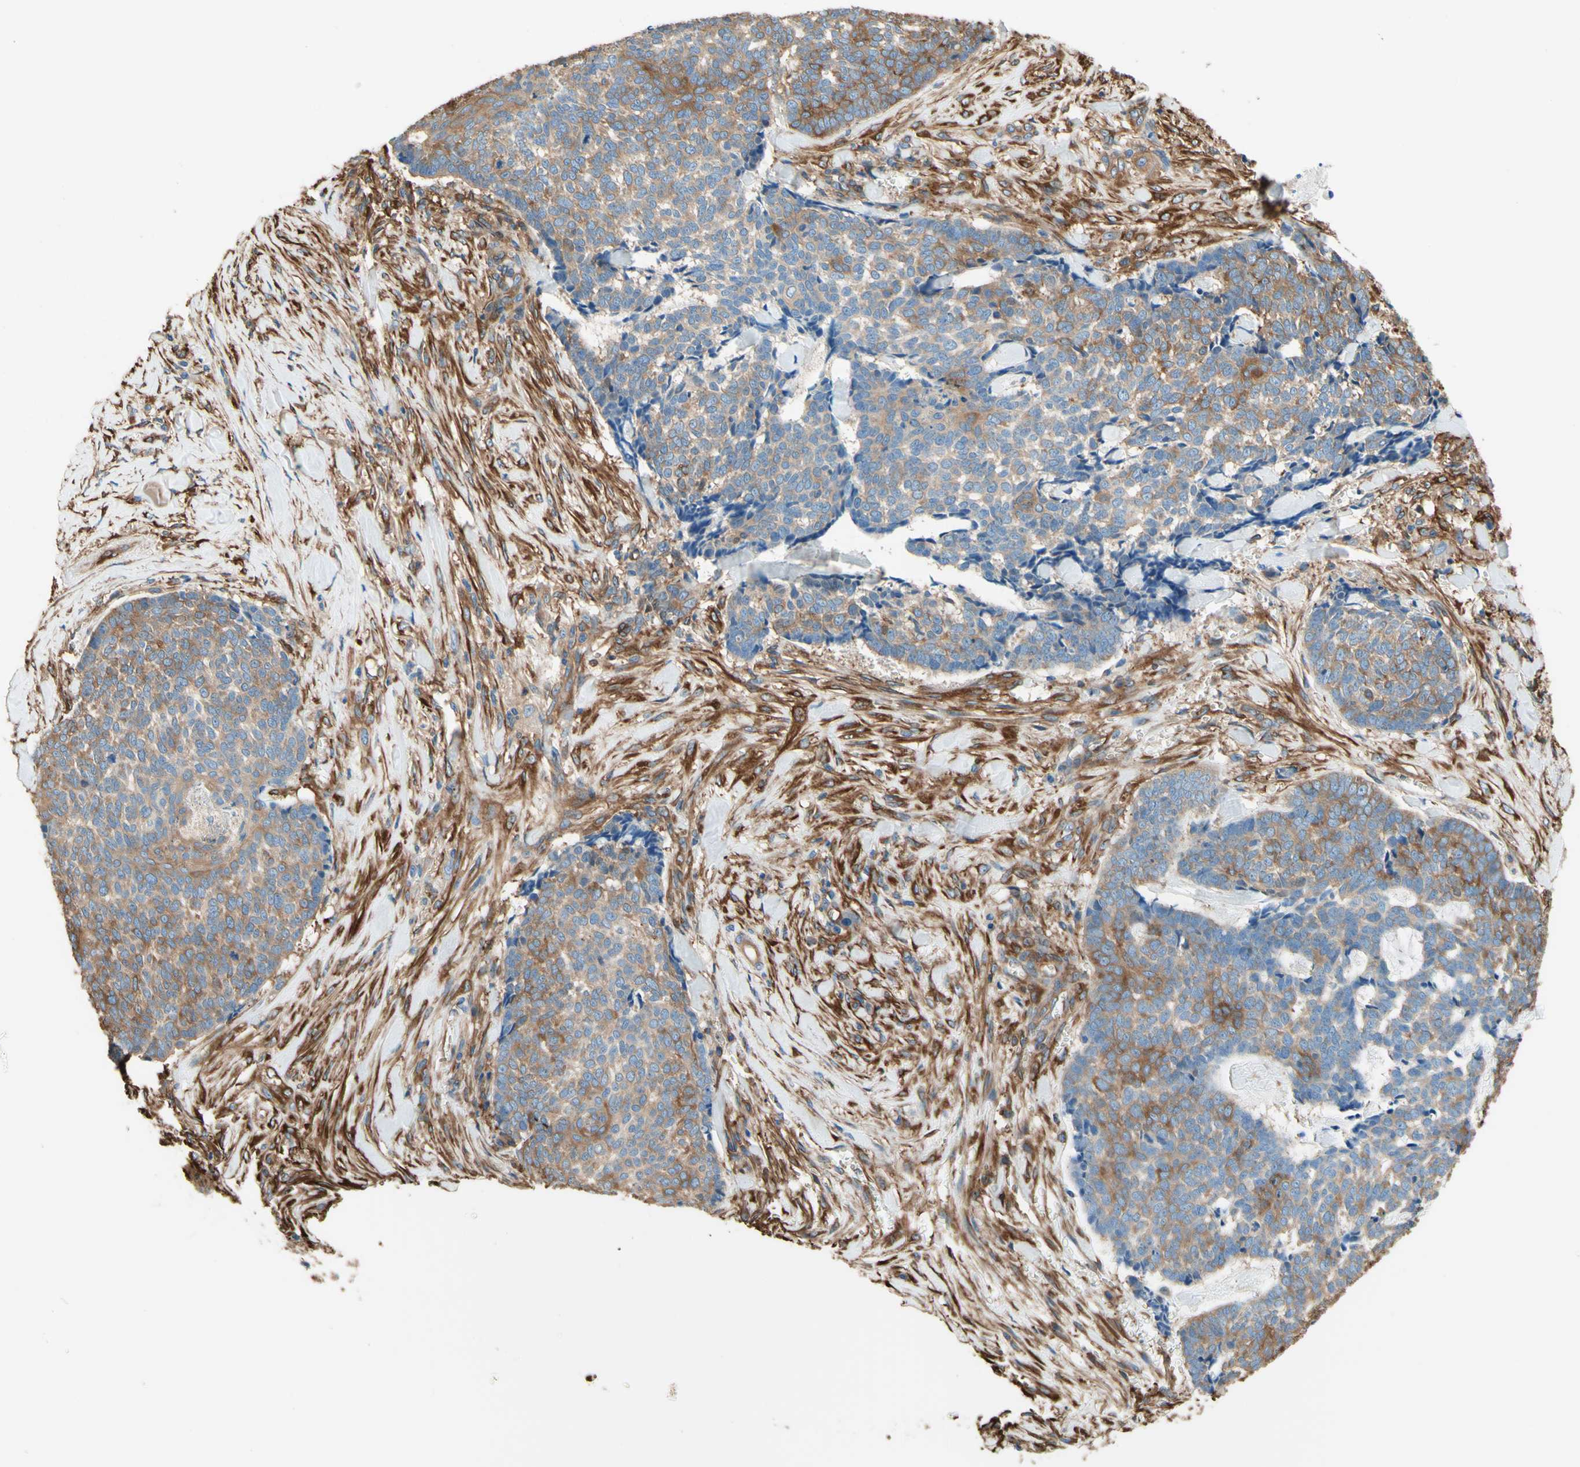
{"staining": {"intensity": "moderate", "quantity": ">75%", "location": "cytoplasmic/membranous"}, "tissue": "skin cancer", "cell_type": "Tumor cells", "image_type": "cancer", "snomed": [{"axis": "morphology", "description": "Basal cell carcinoma"}, {"axis": "topography", "description": "Skin"}], "caption": "A medium amount of moderate cytoplasmic/membranous positivity is present in about >75% of tumor cells in basal cell carcinoma (skin) tissue.", "gene": "DPYSL3", "patient": {"sex": "male", "age": 84}}